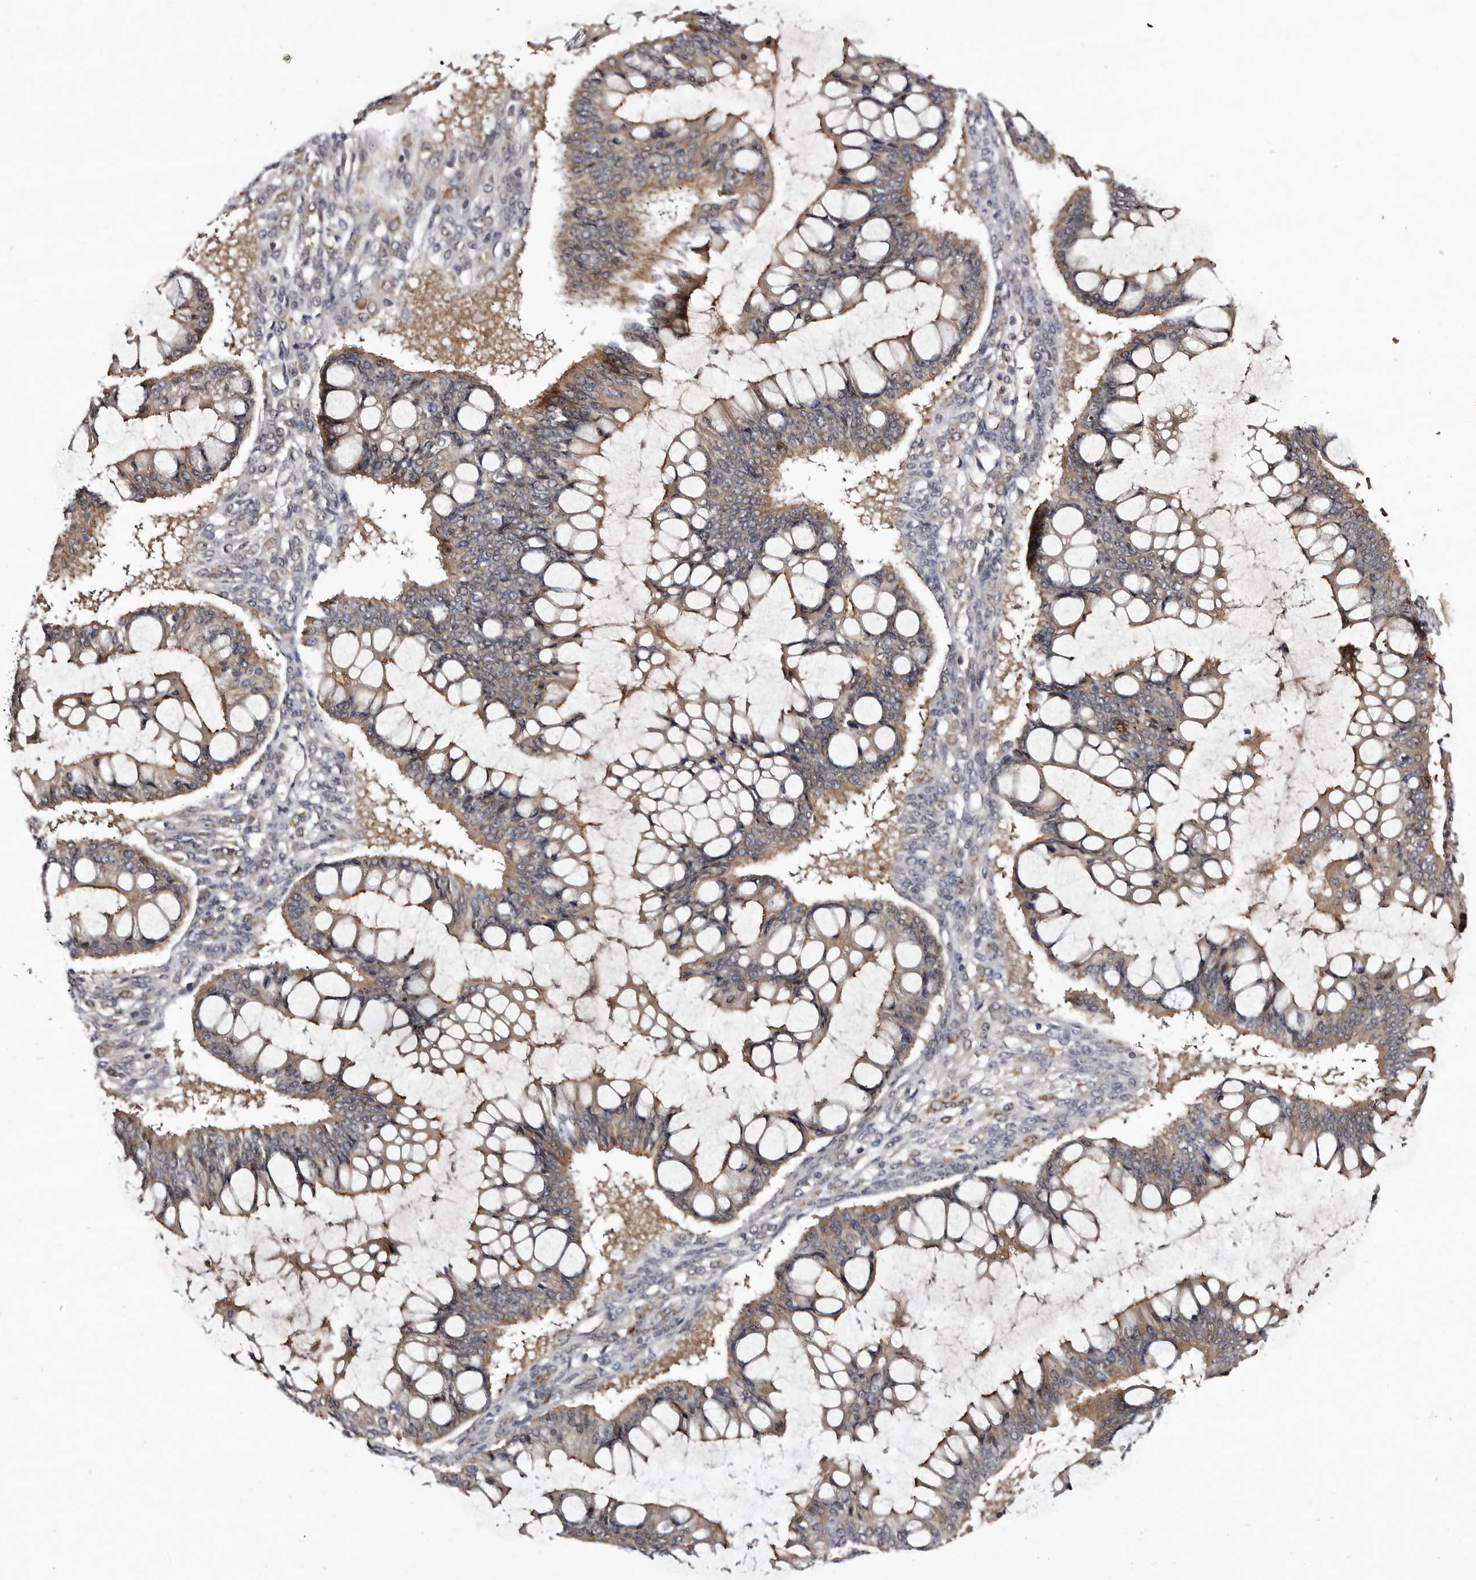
{"staining": {"intensity": "moderate", "quantity": "25%-75%", "location": "cytoplasmic/membranous"}, "tissue": "ovarian cancer", "cell_type": "Tumor cells", "image_type": "cancer", "snomed": [{"axis": "morphology", "description": "Cystadenocarcinoma, mucinous, NOS"}, {"axis": "topography", "description": "Ovary"}], "caption": "Immunohistochemical staining of human ovarian cancer demonstrates moderate cytoplasmic/membranous protein positivity in about 25%-75% of tumor cells. (IHC, brightfield microscopy, high magnification).", "gene": "LANCL2", "patient": {"sex": "female", "age": 73}}